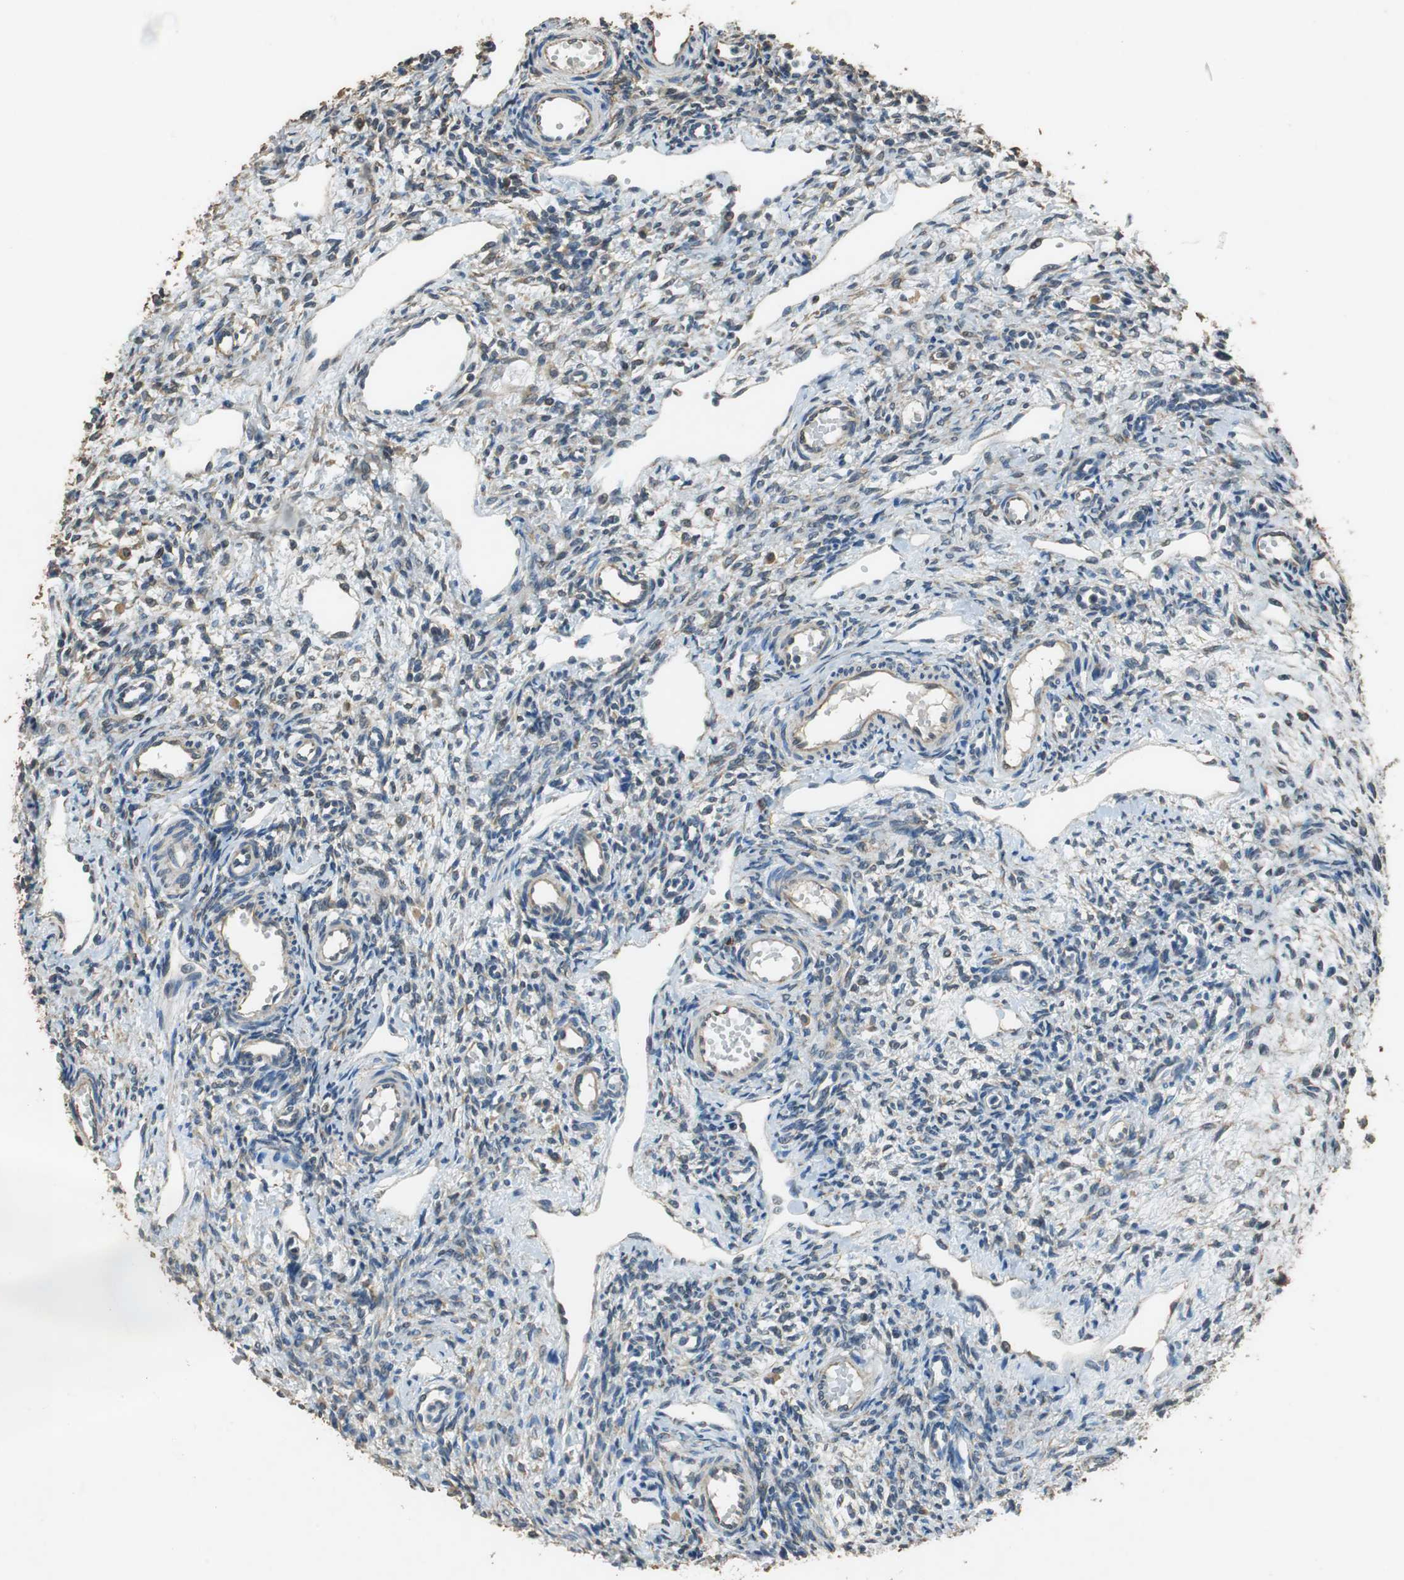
{"staining": {"intensity": "weak", "quantity": "<25%", "location": "cytoplasmic/membranous,nuclear"}, "tissue": "ovary", "cell_type": "Ovarian stroma cells", "image_type": "normal", "snomed": [{"axis": "morphology", "description": "Normal tissue, NOS"}, {"axis": "topography", "description": "Ovary"}], "caption": "Ovarian stroma cells show no significant protein positivity in unremarkable ovary.", "gene": "ALDH4A1", "patient": {"sex": "female", "age": 33}}